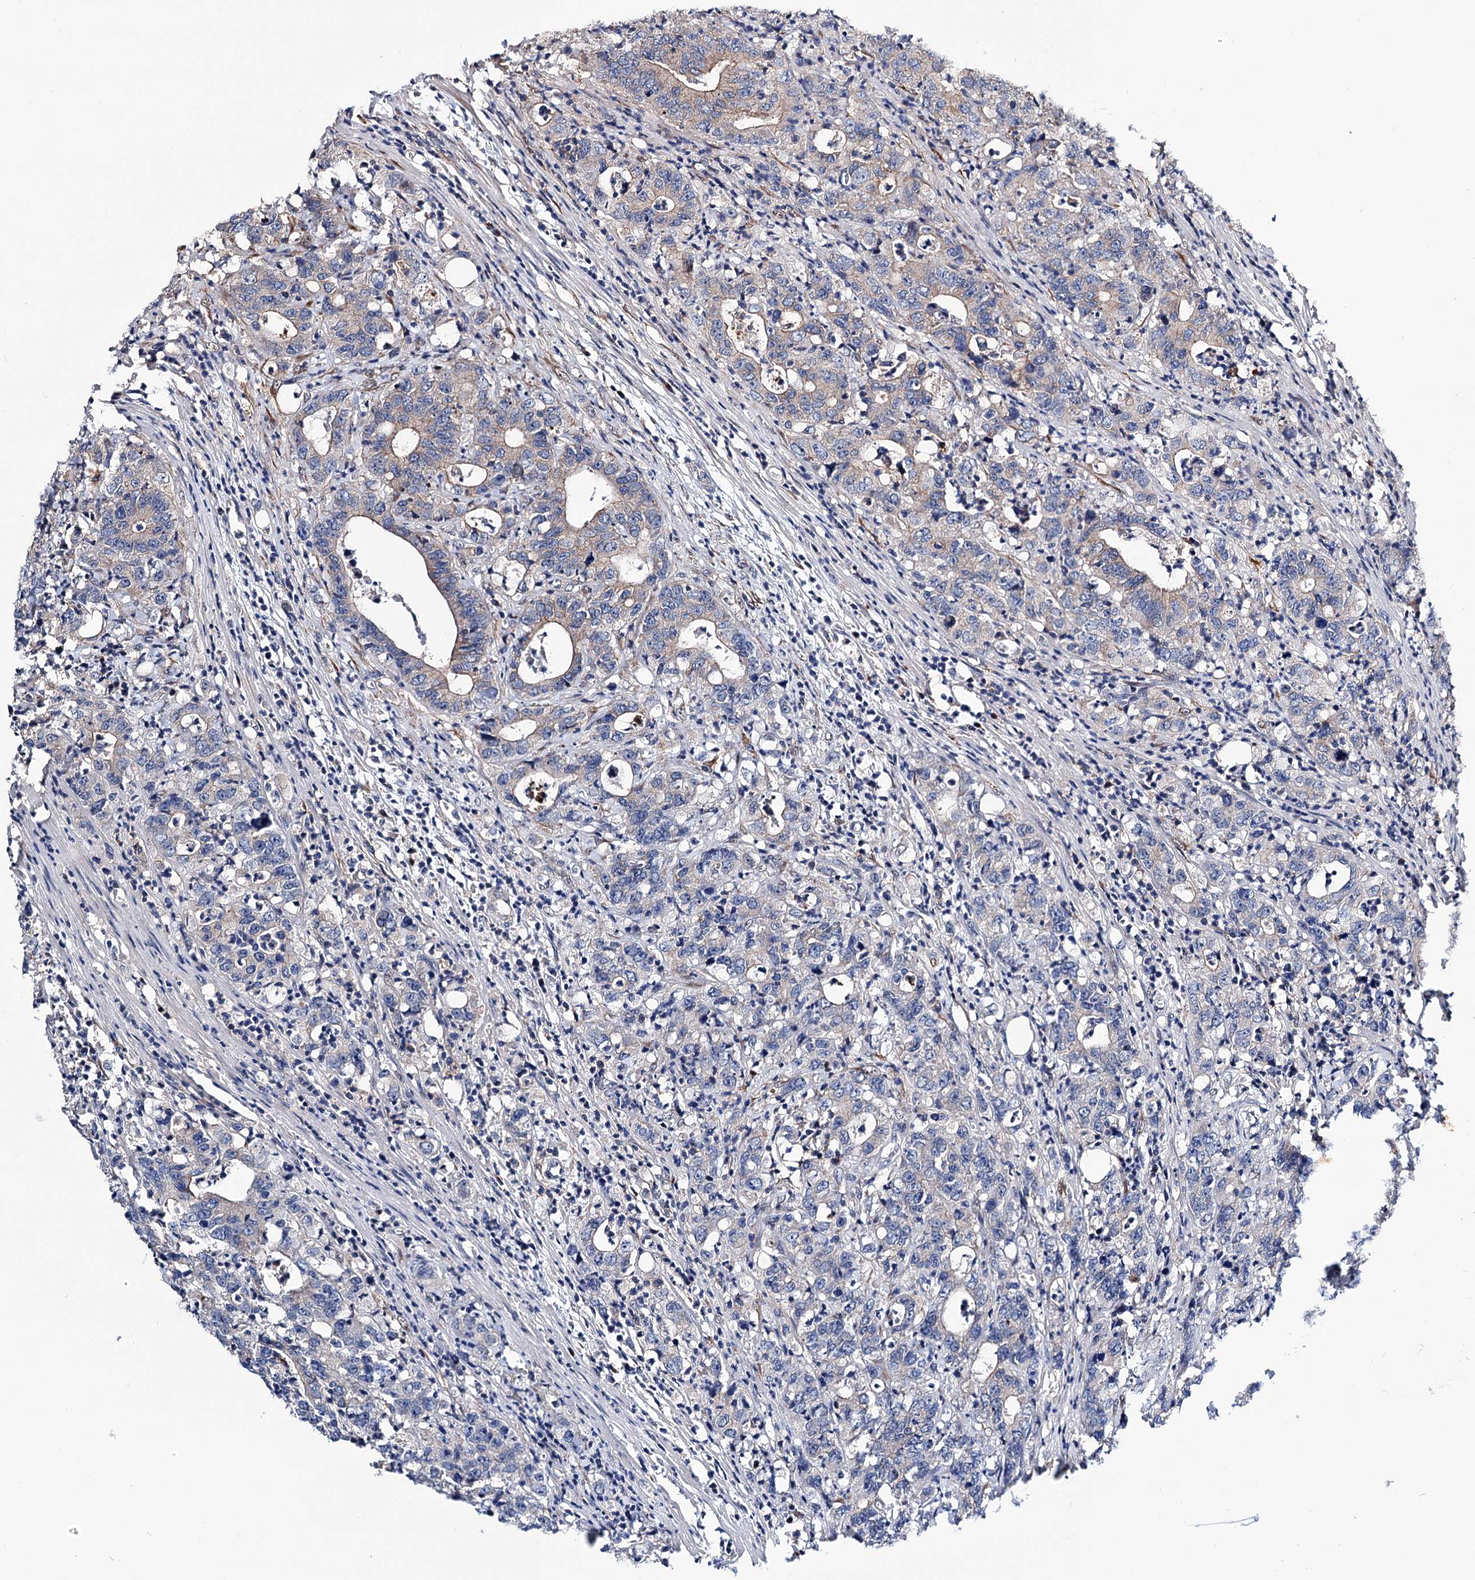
{"staining": {"intensity": "weak", "quantity": "<25%", "location": "cytoplasmic/membranous"}, "tissue": "colorectal cancer", "cell_type": "Tumor cells", "image_type": "cancer", "snomed": [{"axis": "morphology", "description": "Adenocarcinoma, NOS"}, {"axis": "topography", "description": "Colon"}], "caption": "Image shows no protein expression in tumor cells of colorectal cancer tissue.", "gene": "SEC24A", "patient": {"sex": "female", "age": 75}}